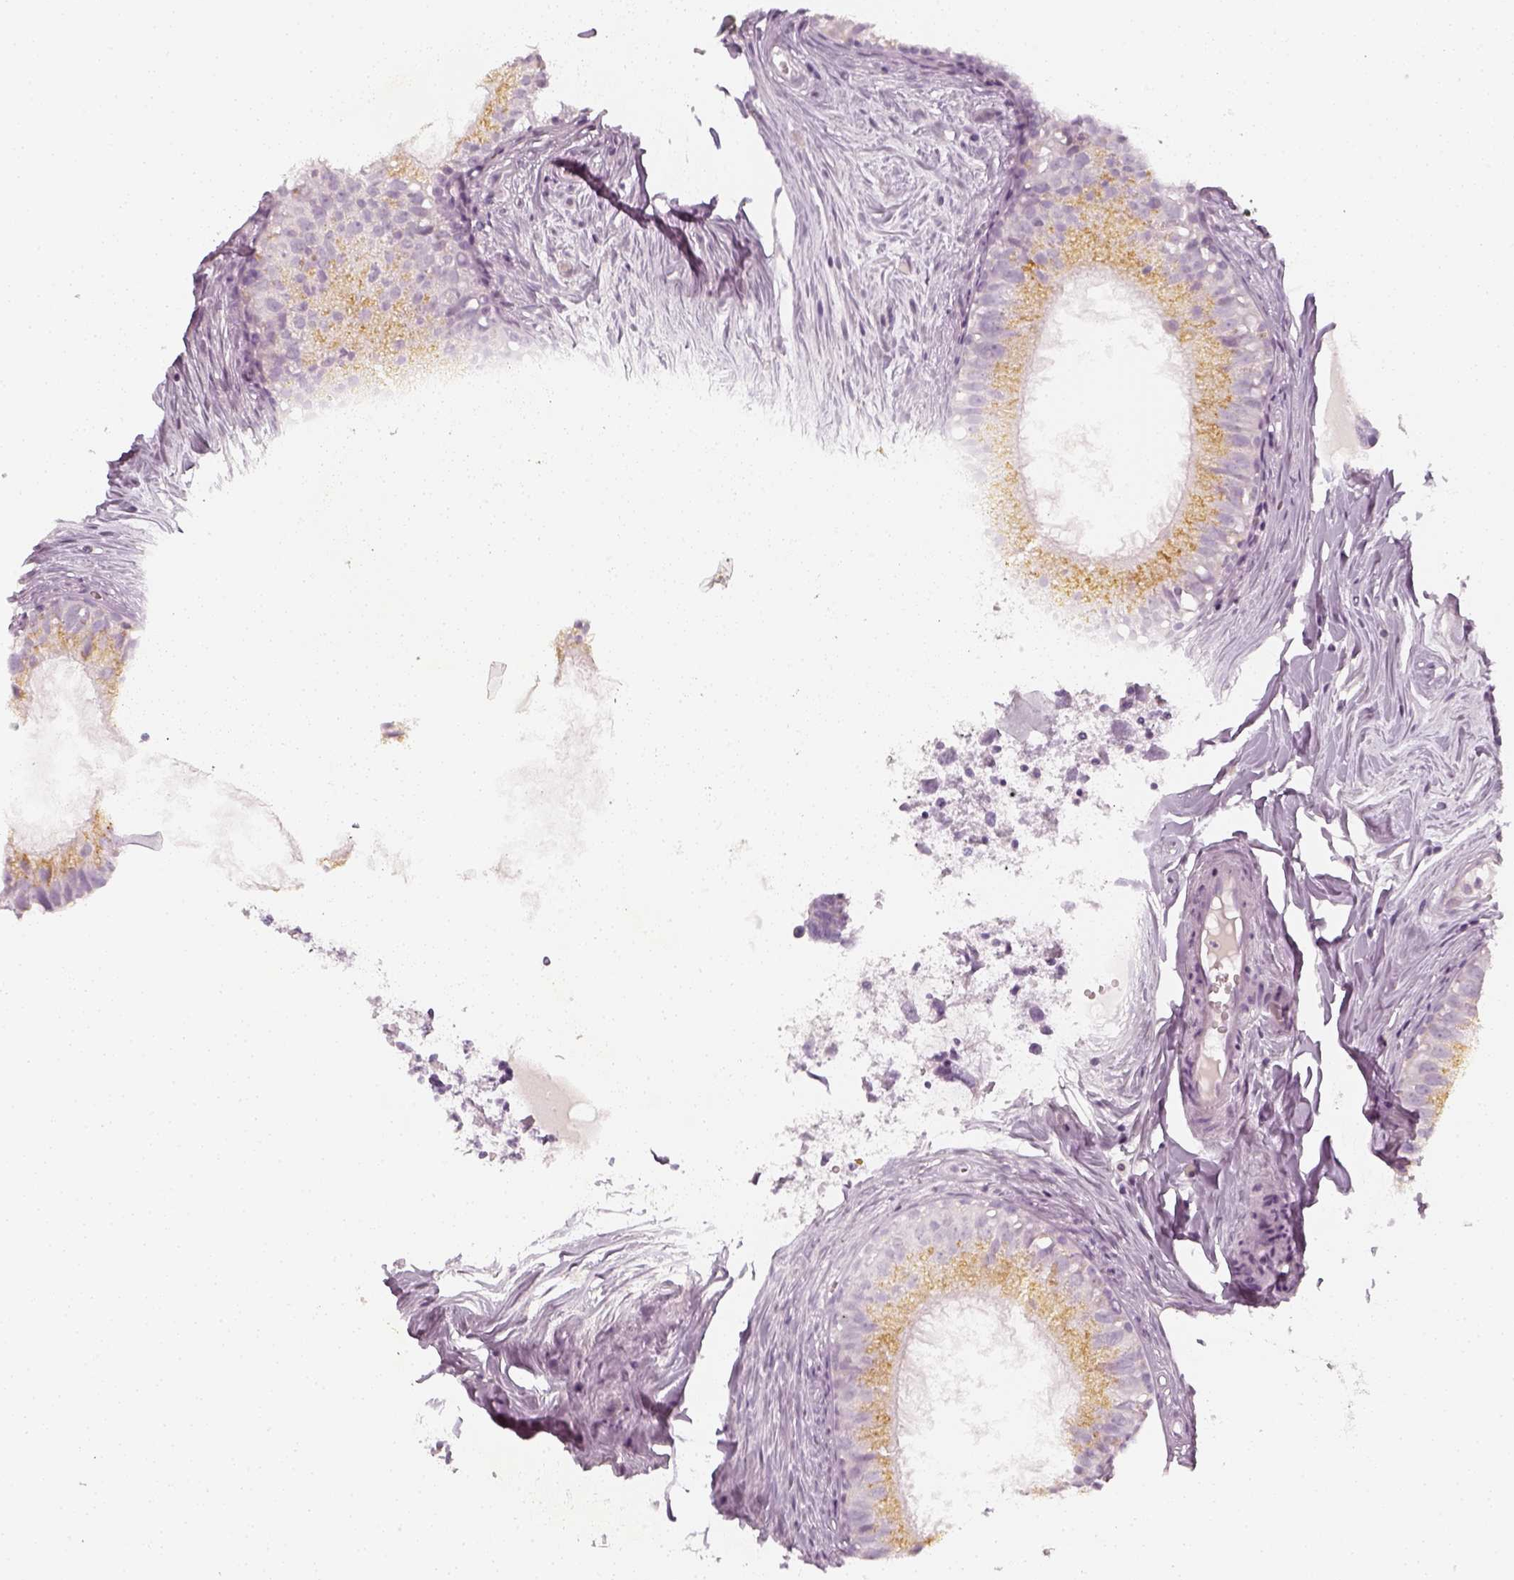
{"staining": {"intensity": "negative", "quantity": "none", "location": "none"}, "tissue": "epididymis", "cell_type": "Glandular cells", "image_type": "normal", "snomed": [{"axis": "morphology", "description": "Normal tissue, NOS"}, {"axis": "topography", "description": "Epididymis"}], "caption": "This is an immunohistochemistry (IHC) photomicrograph of benign epididymis. There is no positivity in glandular cells.", "gene": "KRTAP2", "patient": {"sex": "male", "age": 45}}